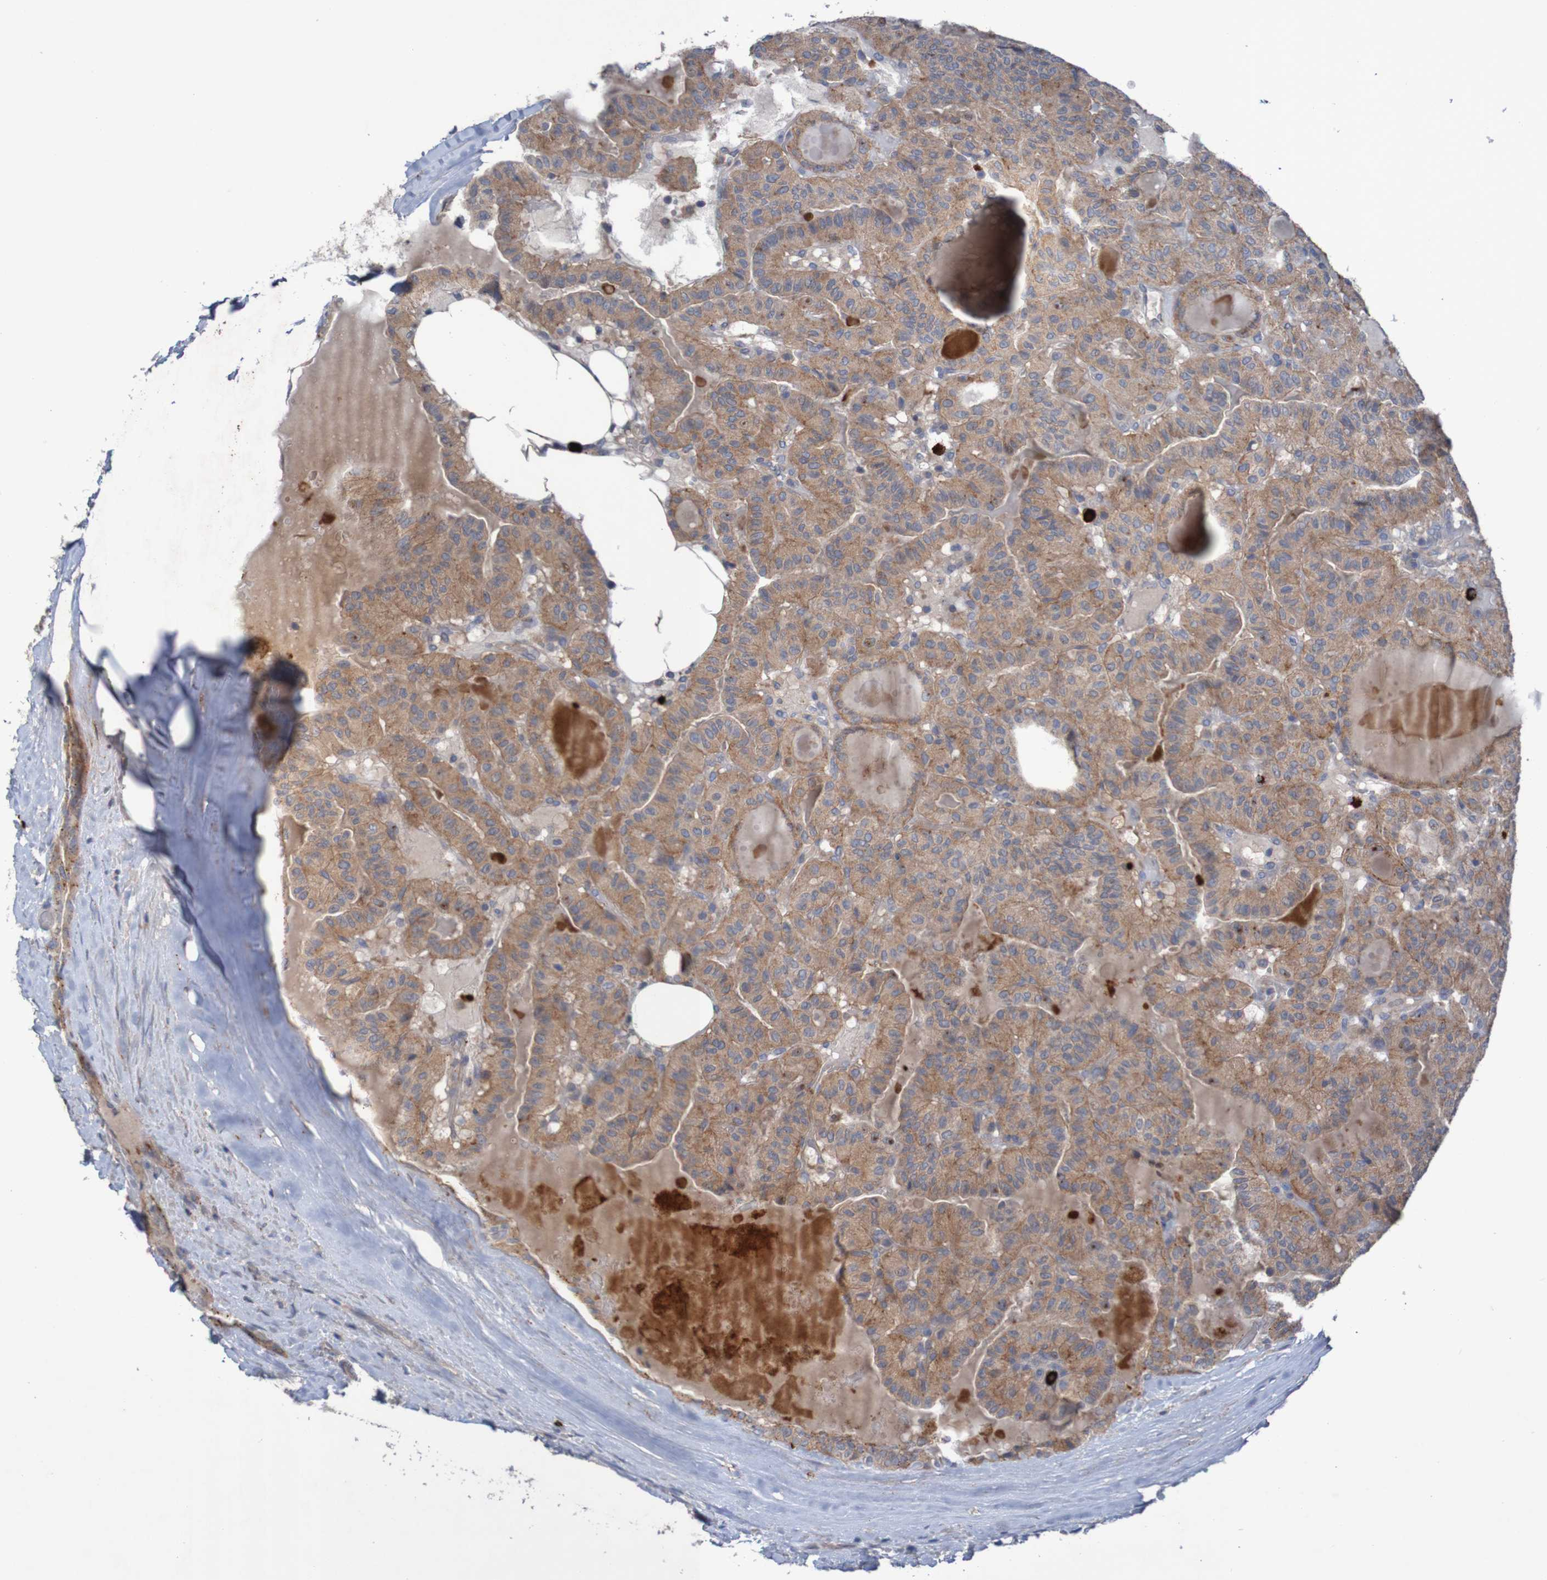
{"staining": {"intensity": "moderate", "quantity": ">75%", "location": "cytoplasmic/membranous"}, "tissue": "thyroid cancer", "cell_type": "Tumor cells", "image_type": "cancer", "snomed": [{"axis": "morphology", "description": "Papillary adenocarcinoma, NOS"}, {"axis": "topography", "description": "Thyroid gland"}], "caption": "High-power microscopy captured an immunohistochemistry image of papillary adenocarcinoma (thyroid), revealing moderate cytoplasmic/membranous expression in approximately >75% of tumor cells. (DAB = brown stain, brightfield microscopy at high magnification).", "gene": "ANGPT4", "patient": {"sex": "male", "age": 77}}